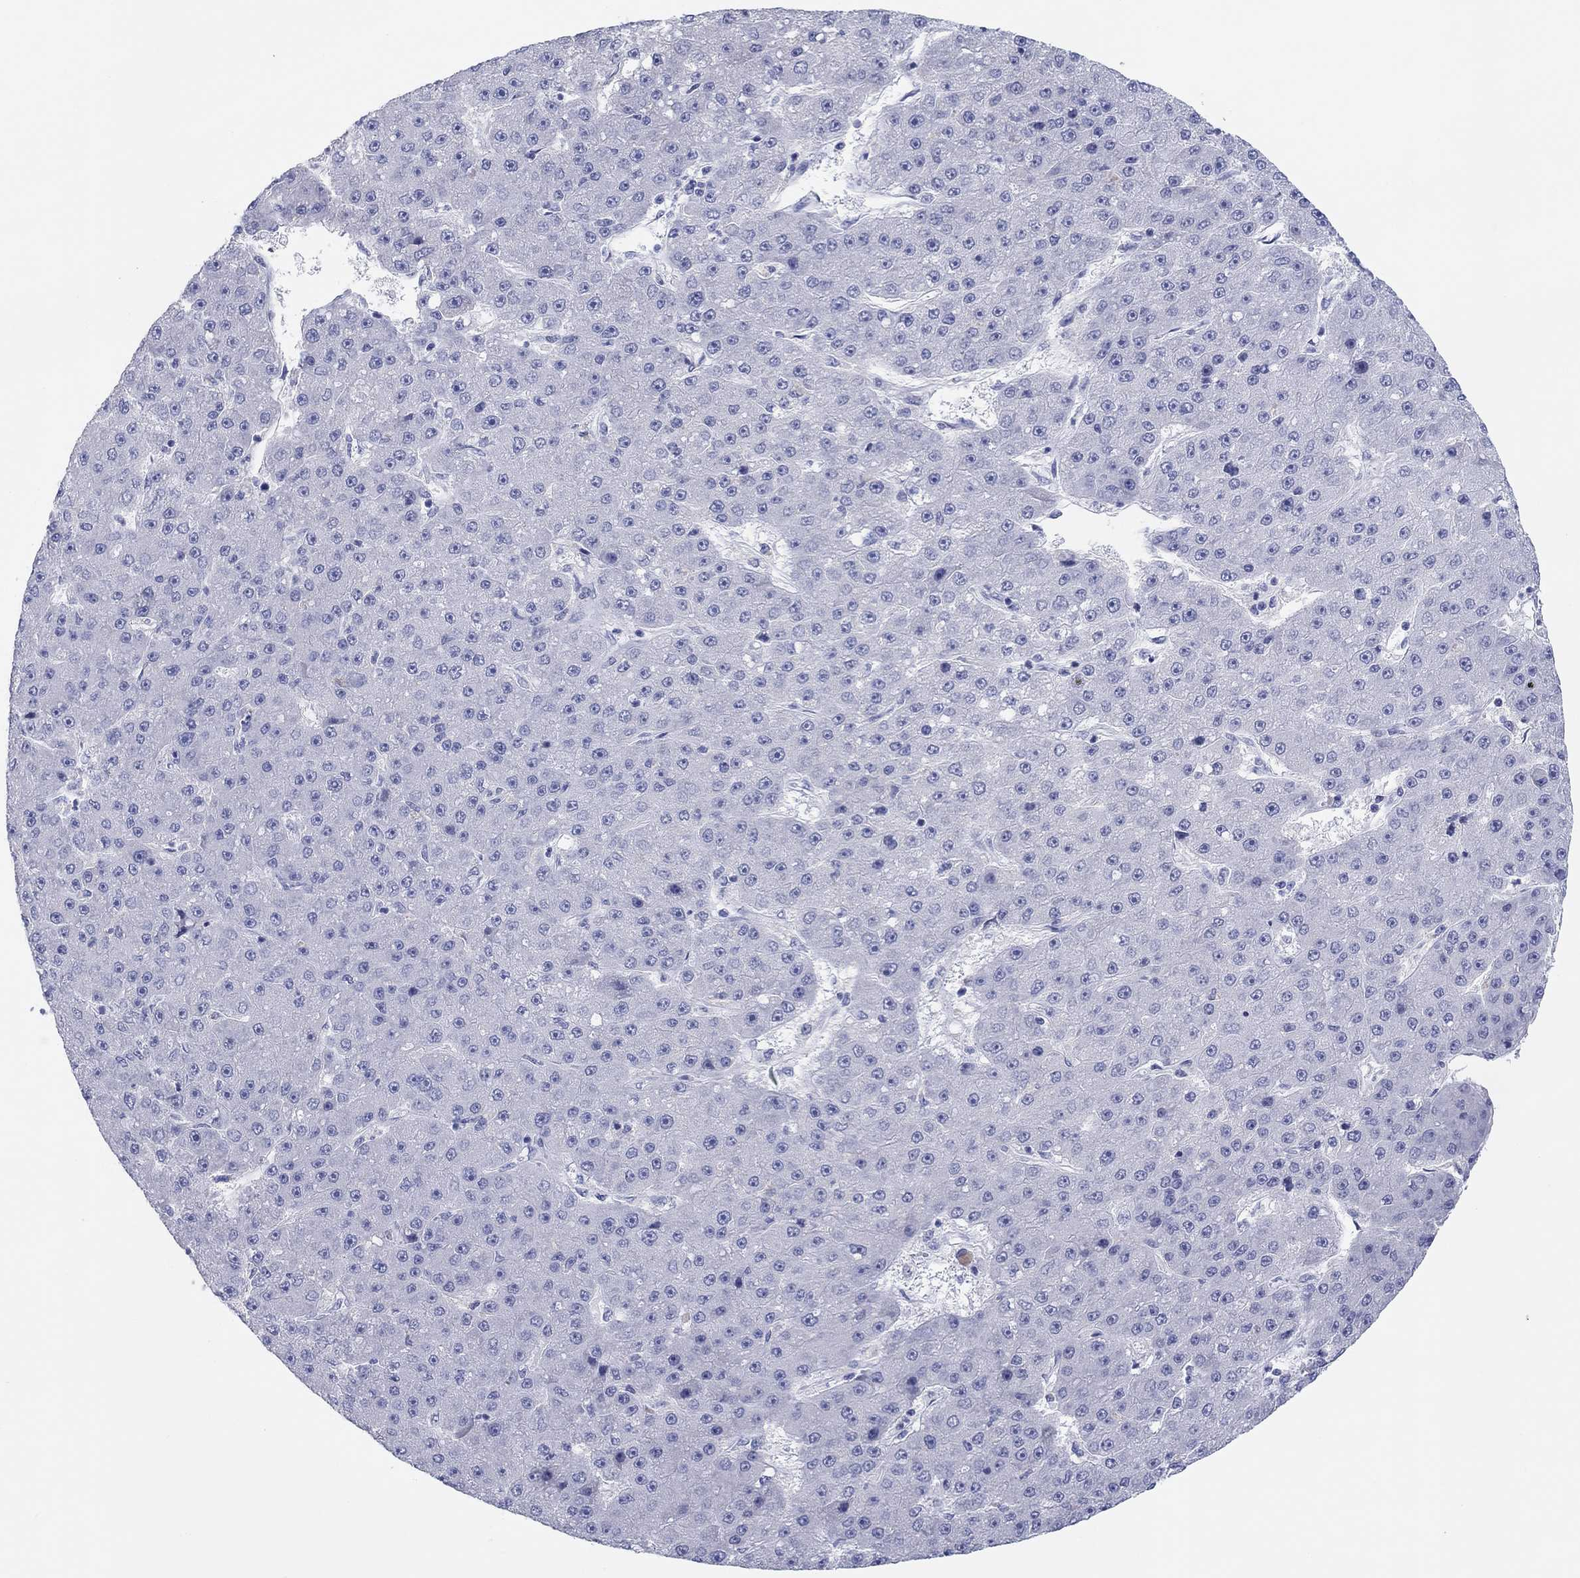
{"staining": {"intensity": "negative", "quantity": "none", "location": "none"}, "tissue": "liver cancer", "cell_type": "Tumor cells", "image_type": "cancer", "snomed": [{"axis": "morphology", "description": "Carcinoma, Hepatocellular, NOS"}, {"axis": "topography", "description": "Liver"}], "caption": "Human liver cancer stained for a protein using immunohistochemistry displays no expression in tumor cells.", "gene": "ERICH3", "patient": {"sex": "male", "age": 67}}